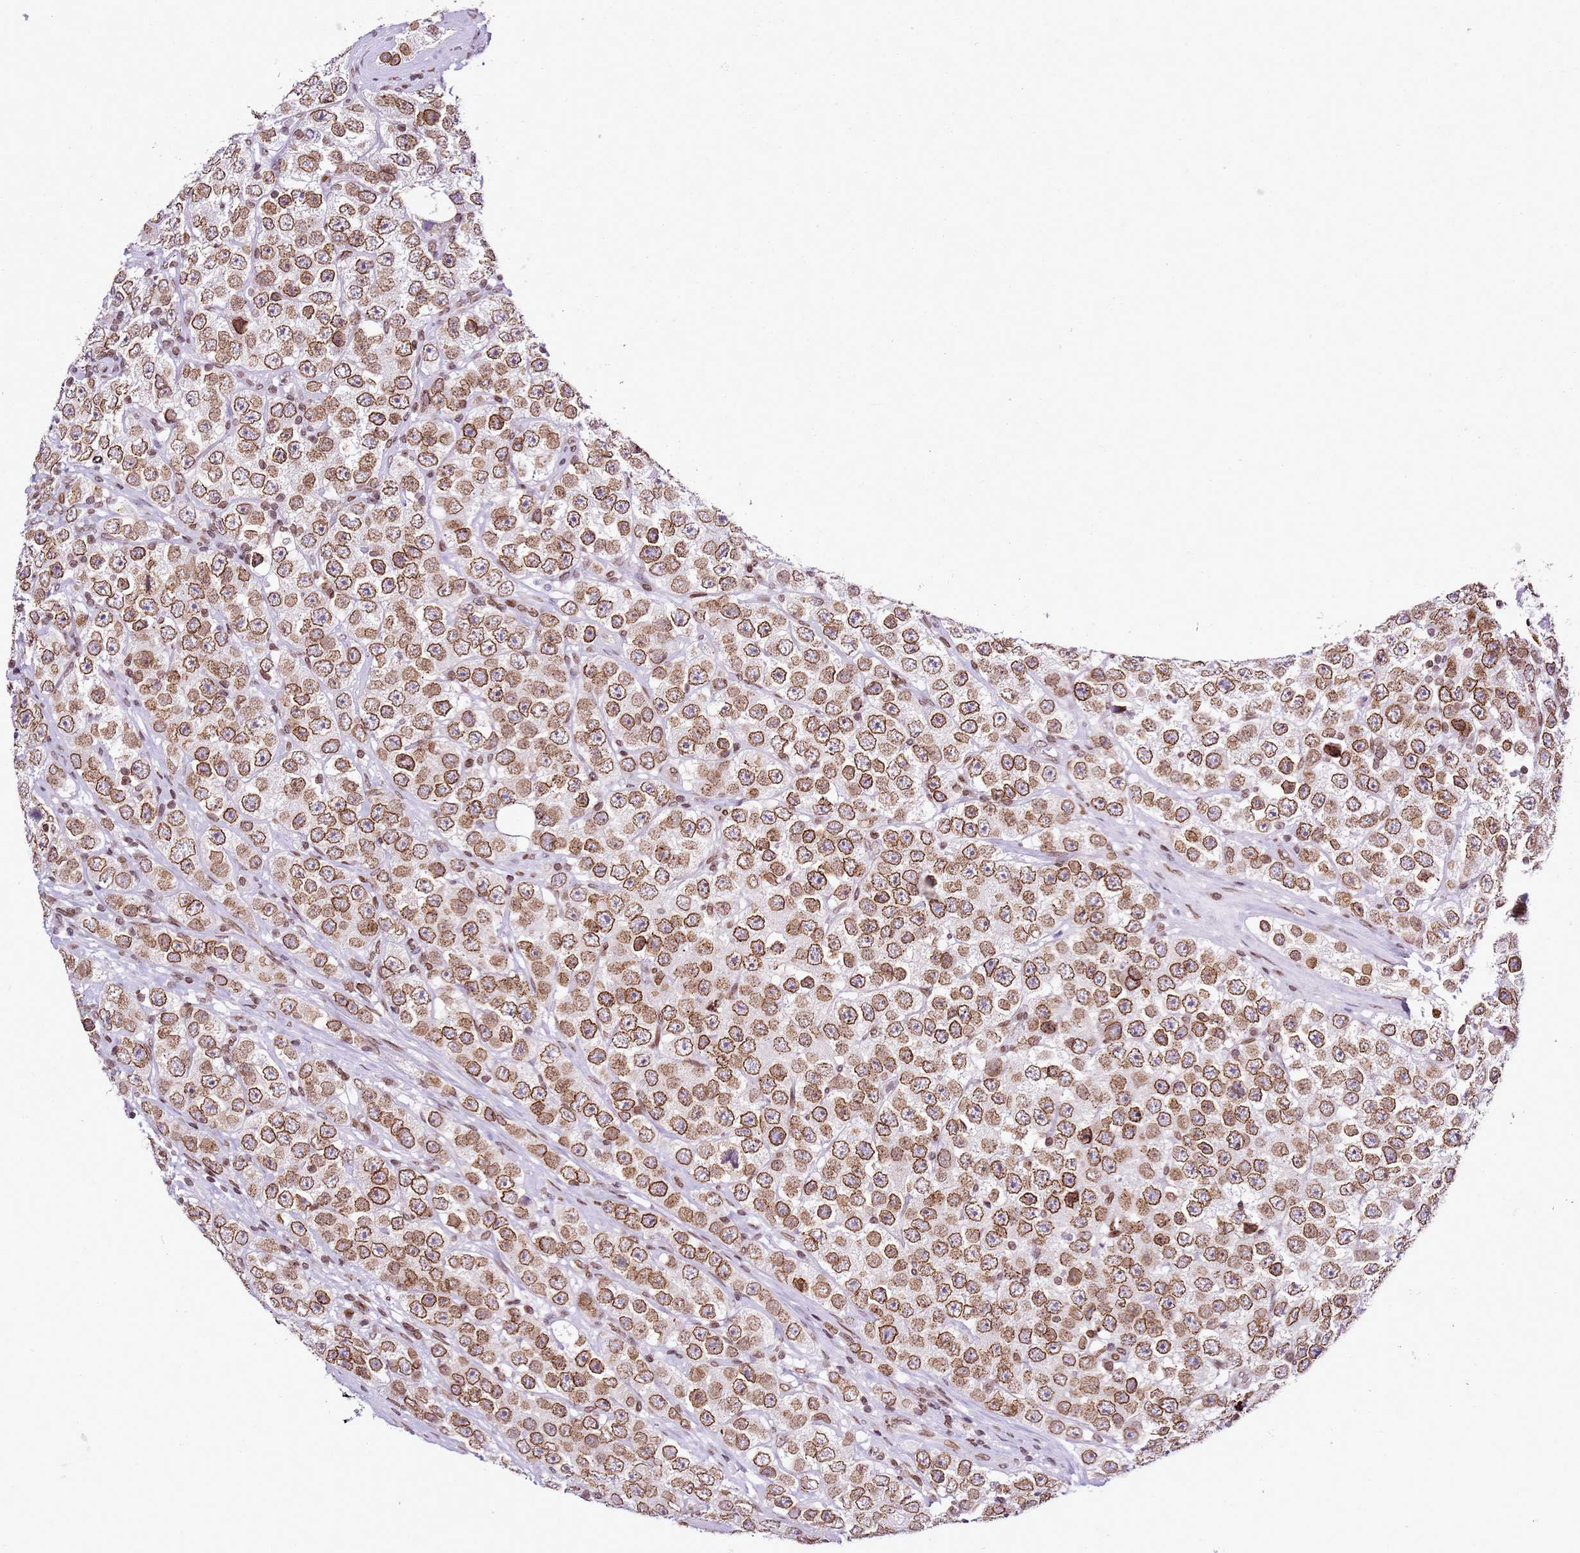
{"staining": {"intensity": "moderate", "quantity": ">75%", "location": "cytoplasmic/membranous,nuclear"}, "tissue": "testis cancer", "cell_type": "Tumor cells", "image_type": "cancer", "snomed": [{"axis": "morphology", "description": "Seminoma, NOS"}, {"axis": "topography", "description": "Testis"}], "caption": "Human seminoma (testis) stained for a protein (brown) reveals moderate cytoplasmic/membranous and nuclear positive positivity in about >75% of tumor cells.", "gene": "POU6F1", "patient": {"sex": "male", "age": 28}}